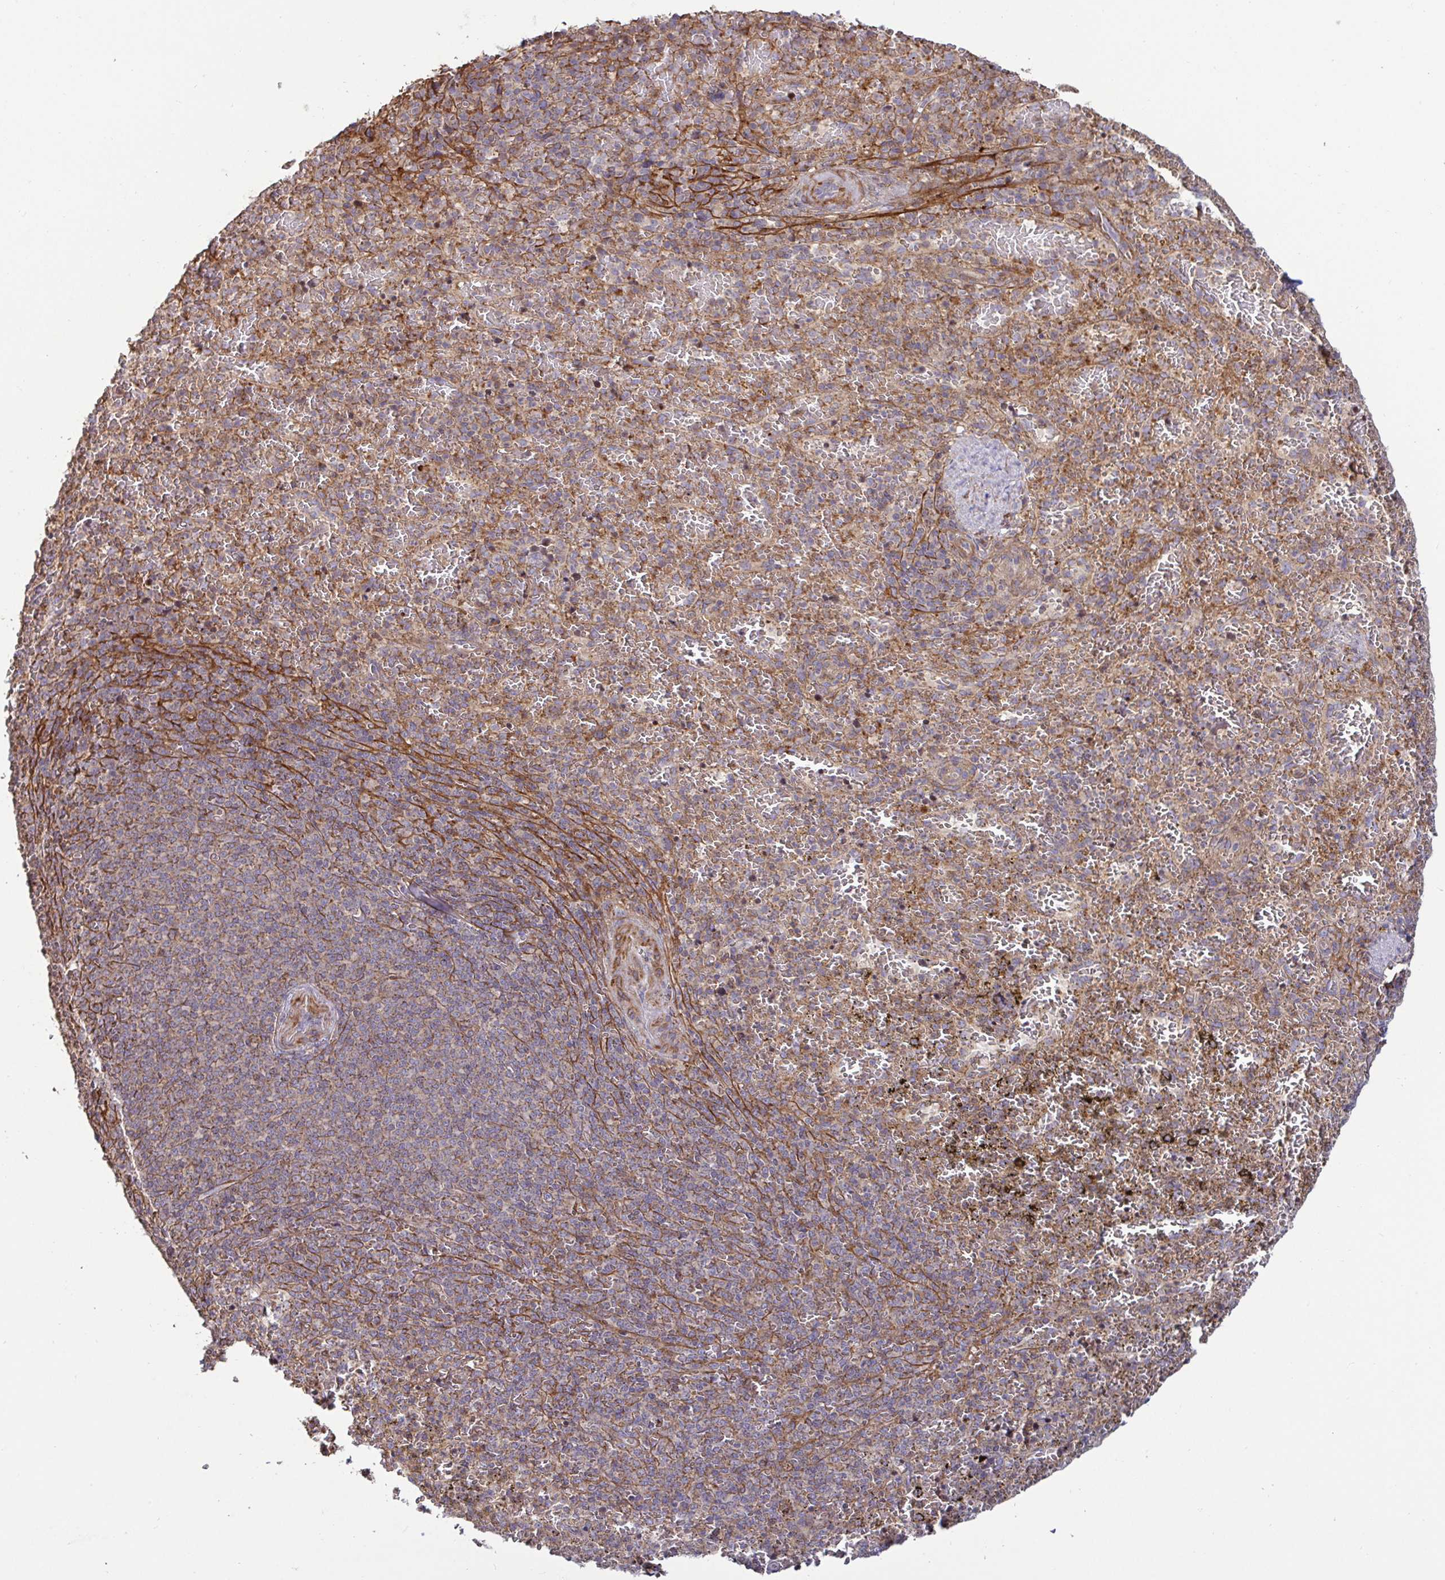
{"staining": {"intensity": "negative", "quantity": "none", "location": "none"}, "tissue": "spleen", "cell_type": "Cells in red pulp", "image_type": "normal", "snomed": [{"axis": "morphology", "description": "Normal tissue, NOS"}, {"axis": "topography", "description": "Spleen"}], "caption": "IHC of benign human spleen shows no expression in cells in red pulp.", "gene": "SPRY1", "patient": {"sex": "female", "age": 50}}